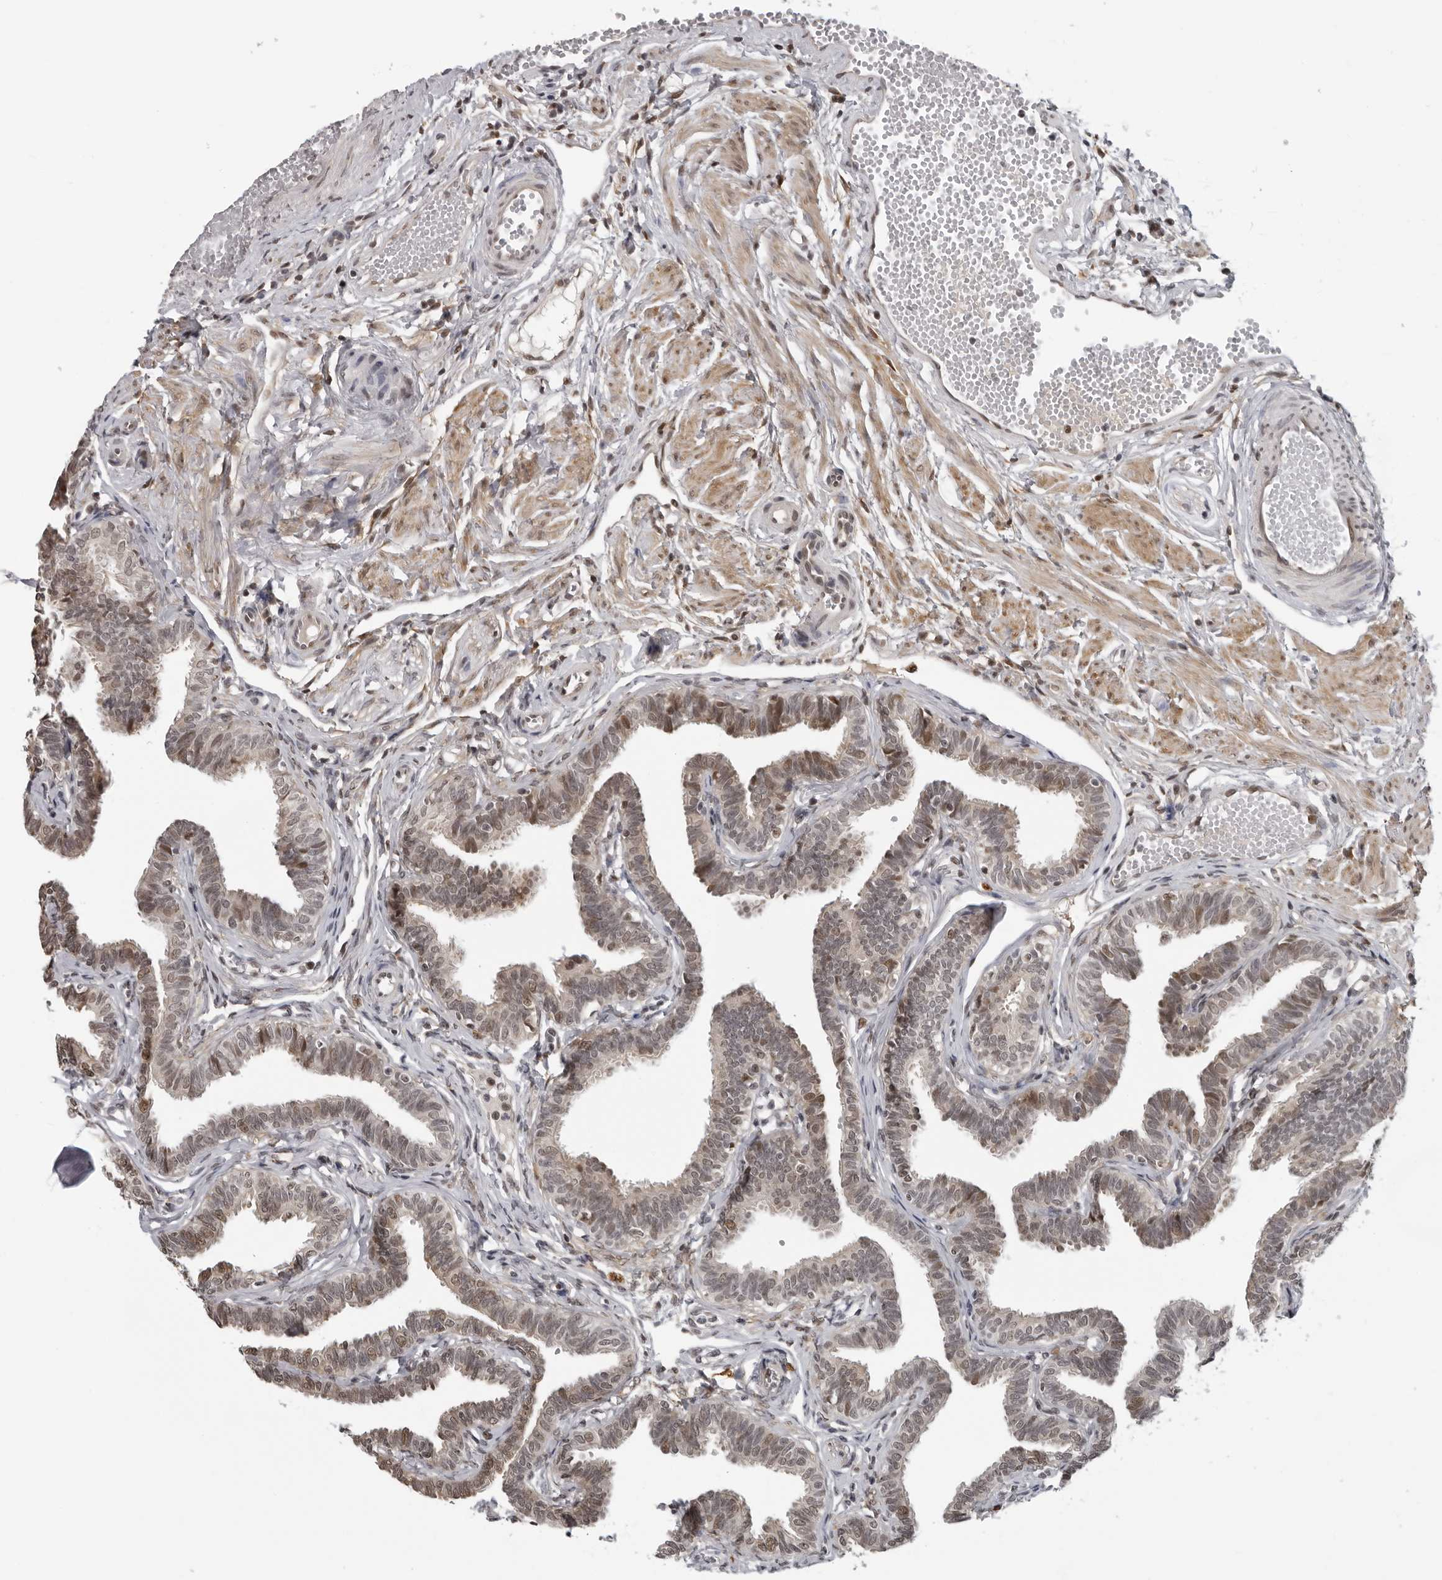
{"staining": {"intensity": "moderate", "quantity": "25%-75%", "location": "nuclear"}, "tissue": "fallopian tube", "cell_type": "Glandular cells", "image_type": "normal", "snomed": [{"axis": "morphology", "description": "Normal tissue, NOS"}, {"axis": "topography", "description": "Fallopian tube"}, {"axis": "topography", "description": "Ovary"}], "caption": "The histopathology image demonstrates a brown stain indicating the presence of a protein in the nuclear of glandular cells in fallopian tube.", "gene": "MAF", "patient": {"sex": "female", "age": 23}}